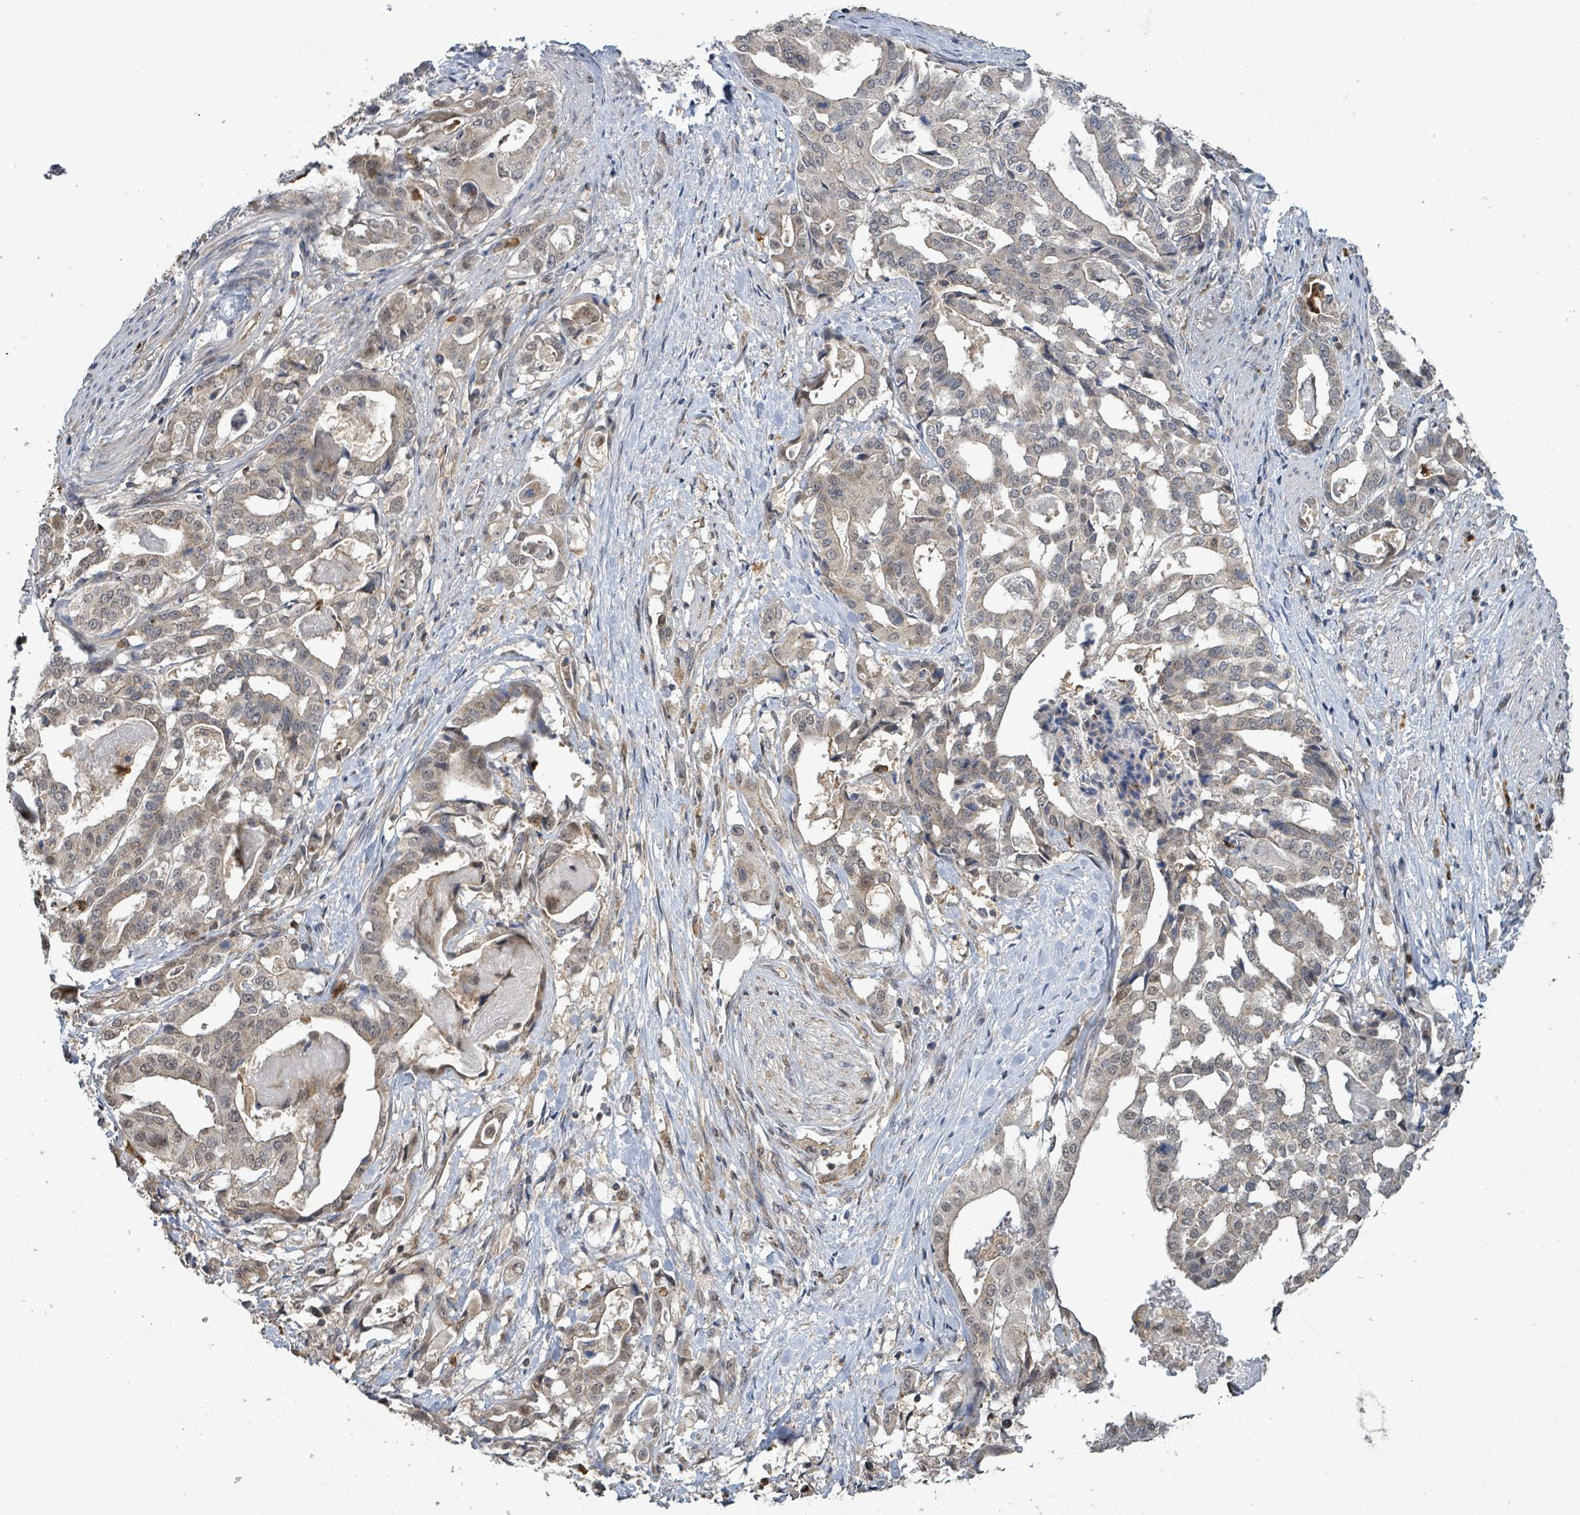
{"staining": {"intensity": "negative", "quantity": "none", "location": "none"}, "tissue": "stomach cancer", "cell_type": "Tumor cells", "image_type": "cancer", "snomed": [{"axis": "morphology", "description": "Adenocarcinoma, NOS"}, {"axis": "topography", "description": "Stomach"}], "caption": "Tumor cells are negative for protein expression in human stomach cancer (adenocarcinoma).", "gene": "COQ6", "patient": {"sex": "male", "age": 48}}